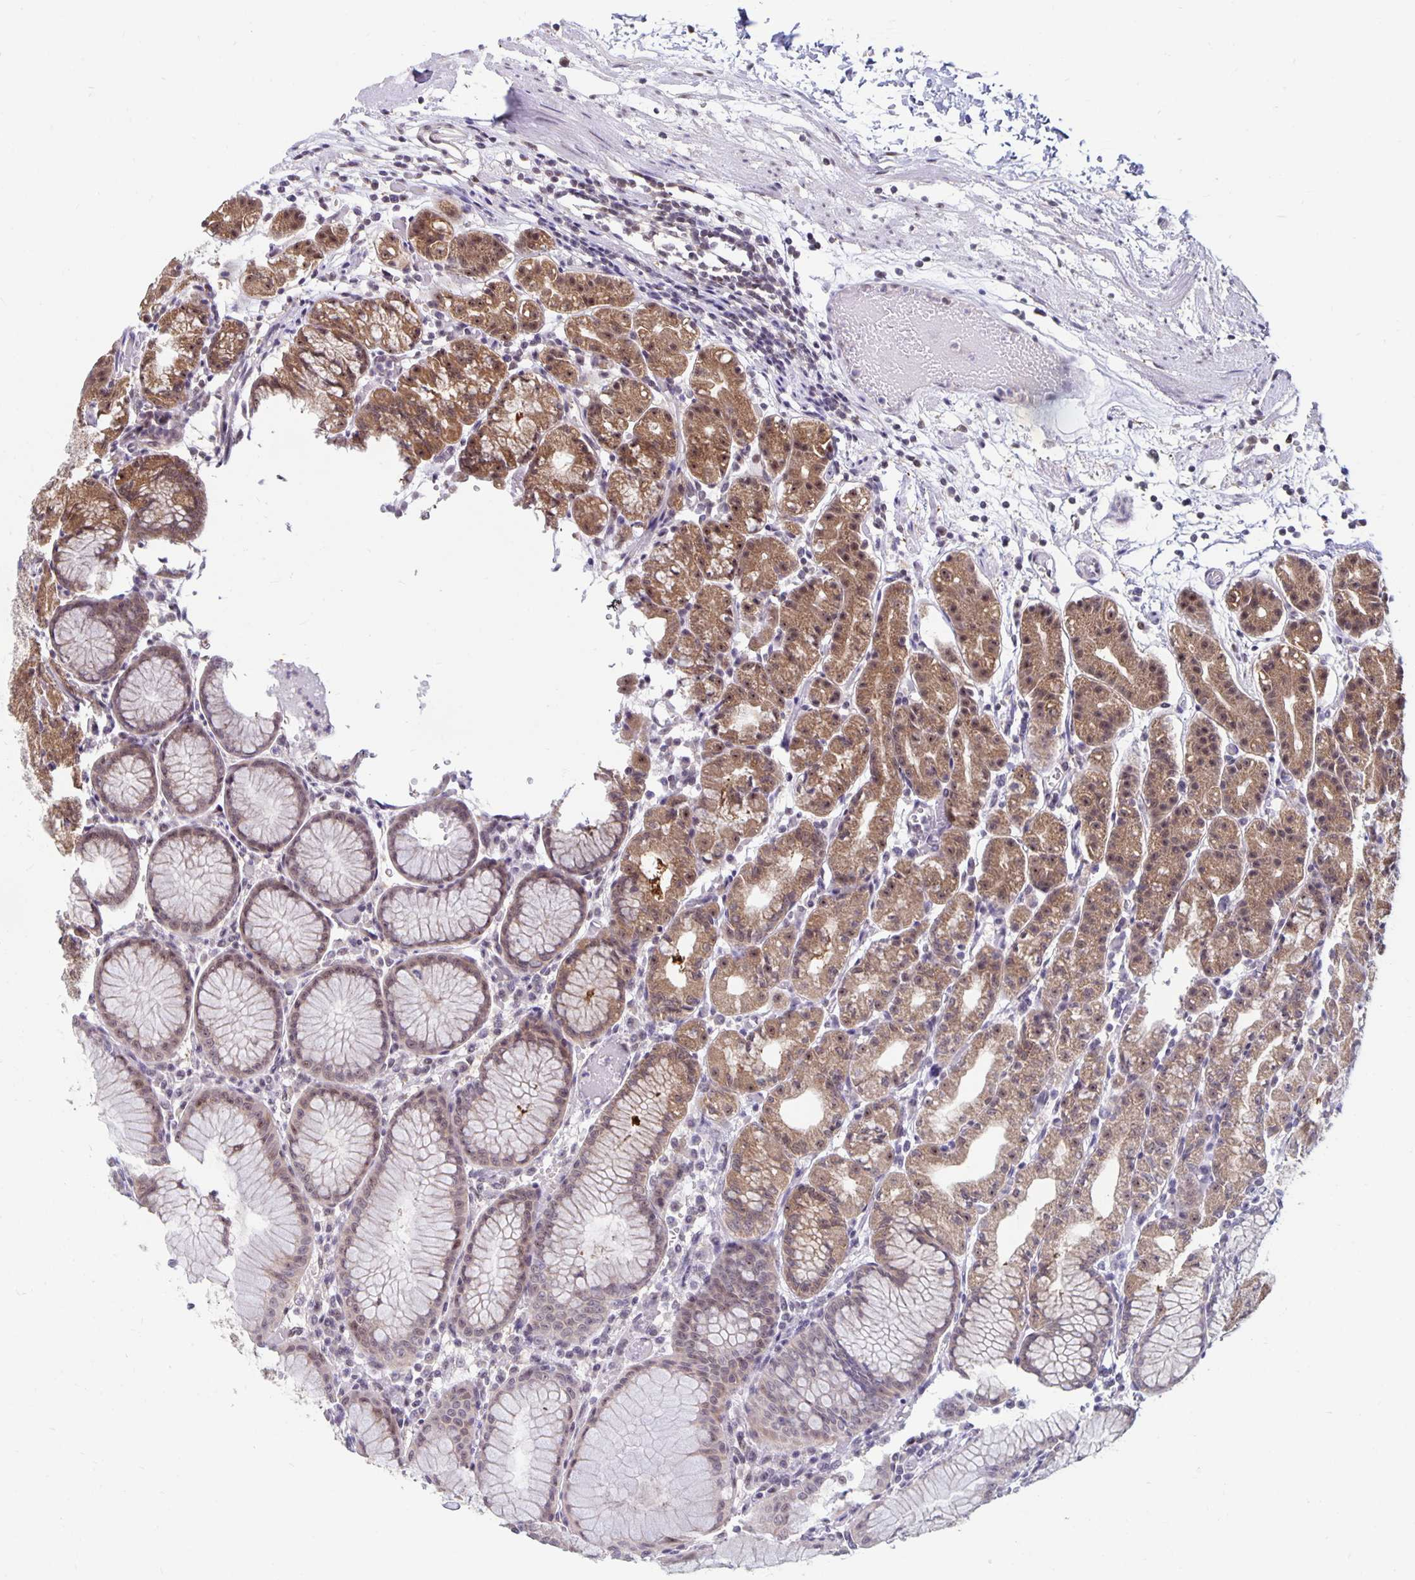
{"staining": {"intensity": "moderate", "quantity": ">75%", "location": "cytoplasmic/membranous,nuclear"}, "tissue": "stomach", "cell_type": "Glandular cells", "image_type": "normal", "snomed": [{"axis": "morphology", "description": "Normal tissue, NOS"}, {"axis": "topography", "description": "Stomach"}], "caption": "Protein analysis of benign stomach demonstrates moderate cytoplasmic/membranous,nuclear staining in approximately >75% of glandular cells. (DAB (3,3'-diaminobenzidine) IHC, brown staining for protein, blue staining for nuclei).", "gene": "EXOC6B", "patient": {"sex": "female", "age": 57}}